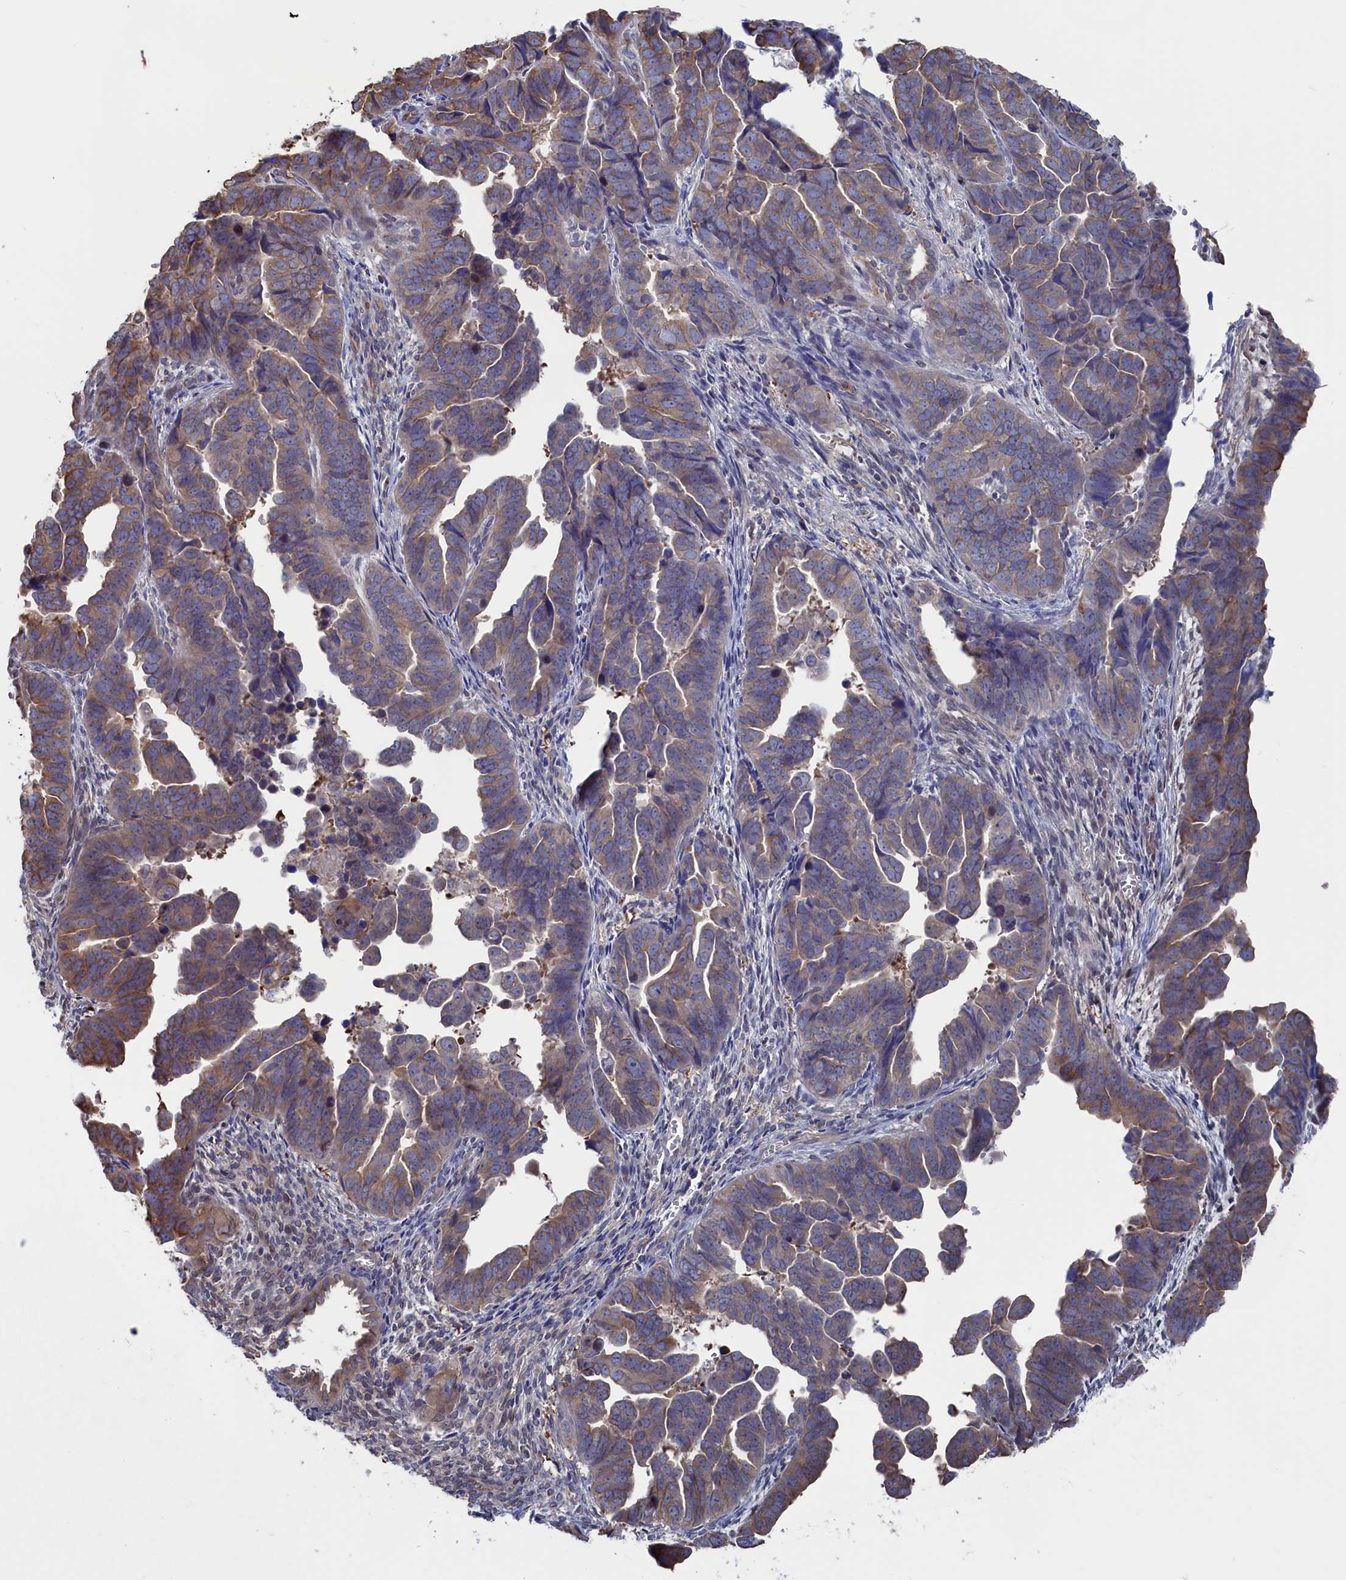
{"staining": {"intensity": "moderate", "quantity": "25%-75%", "location": "cytoplasmic/membranous"}, "tissue": "endometrial cancer", "cell_type": "Tumor cells", "image_type": "cancer", "snomed": [{"axis": "morphology", "description": "Adenocarcinoma, NOS"}, {"axis": "topography", "description": "Endometrium"}], "caption": "Immunohistochemistry (IHC) of endometrial adenocarcinoma shows medium levels of moderate cytoplasmic/membranous staining in about 25%-75% of tumor cells.", "gene": "NUTF2", "patient": {"sex": "female", "age": 75}}